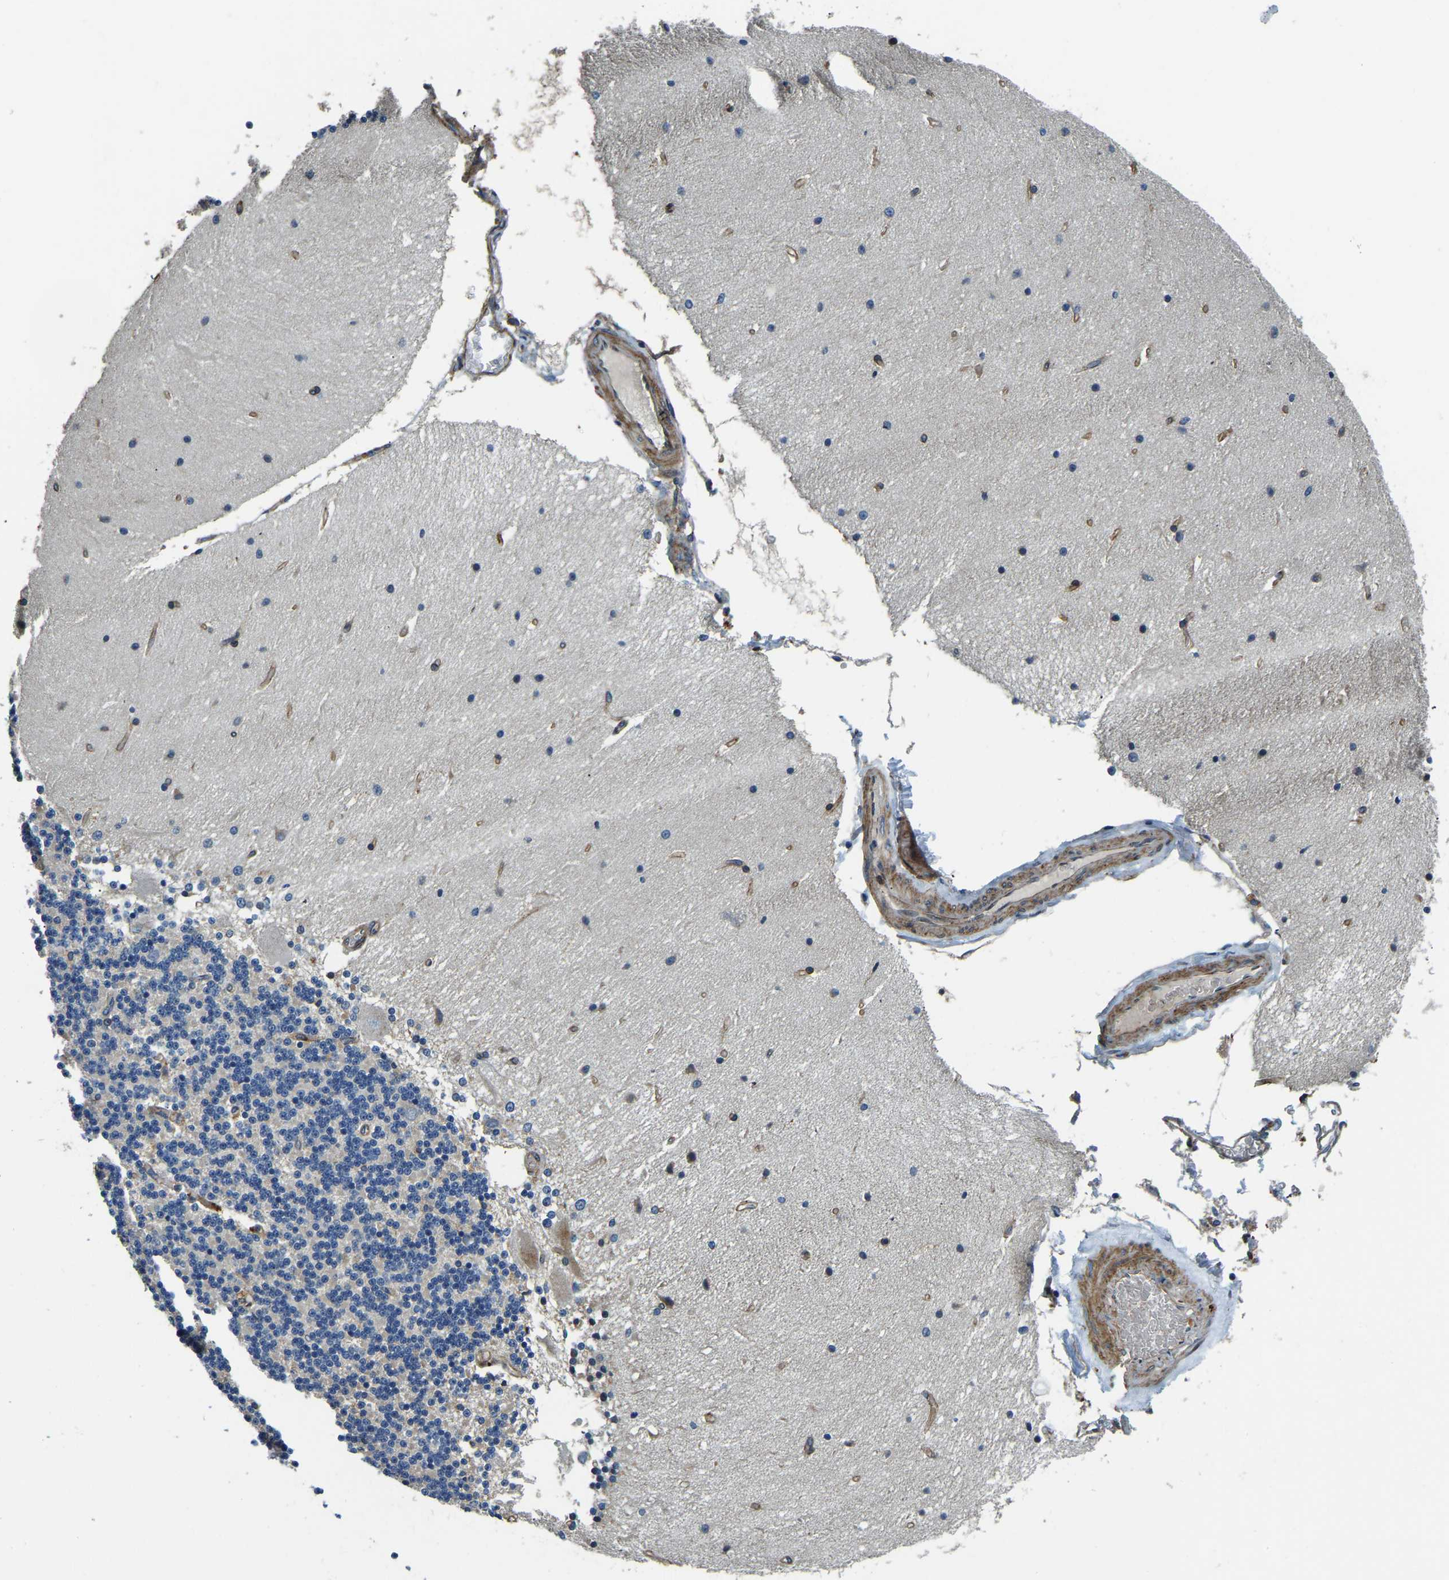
{"staining": {"intensity": "negative", "quantity": "none", "location": "none"}, "tissue": "cerebellum", "cell_type": "Cells in granular layer", "image_type": "normal", "snomed": [{"axis": "morphology", "description": "Normal tissue, NOS"}, {"axis": "topography", "description": "Cerebellum"}], "caption": "Micrograph shows no significant protein staining in cells in granular layer of normal cerebellum. The staining is performed using DAB (3,3'-diaminobenzidine) brown chromogen with nuclei counter-stained in using hematoxylin.", "gene": "RNF39", "patient": {"sex": "female", "age": 54}}